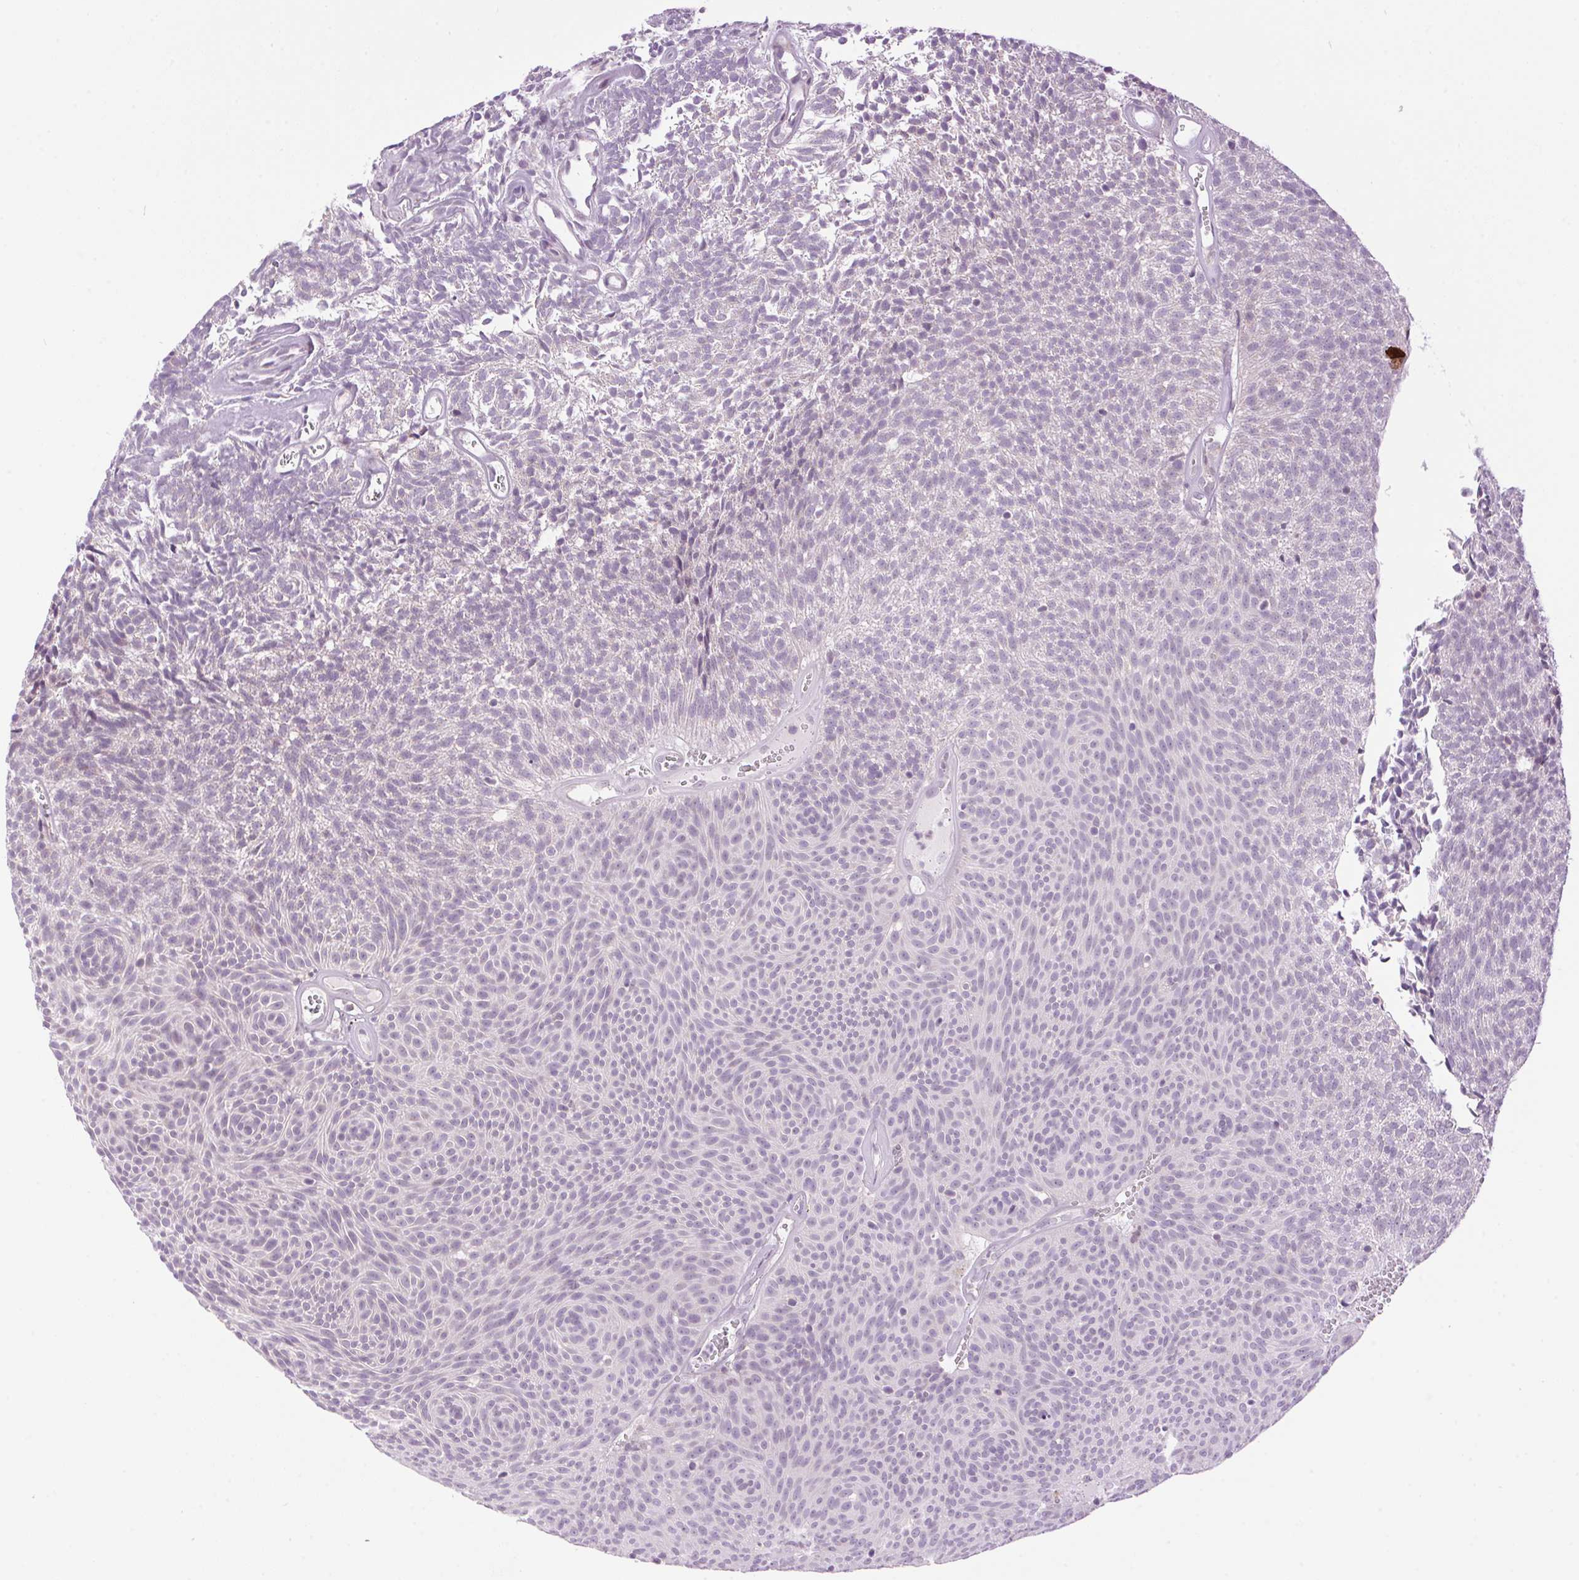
{"staining": {"intensity": "negative", "quantity": "none", "location": "none"}, "tissue": "urothelial cancer", "cell_type": "Tumor cells", "image_type": "cancer", "snomed": [{"axis": "morphology", "description": "Urothelial carcinoma, Low grade"}, {"axis": "topography", "description": "Urinary bladder"}], "caption": "High magnification brightfield microscopy of urothelial carcinoma (low-grade) stained with DAB (3,3'-diaminobenzidine) (brown) and counterstained with hematoxylin (blue): tumor cells show no significant staining.", "gene": "SMIM13", "patient": {"sex": "male", "age": 77}}